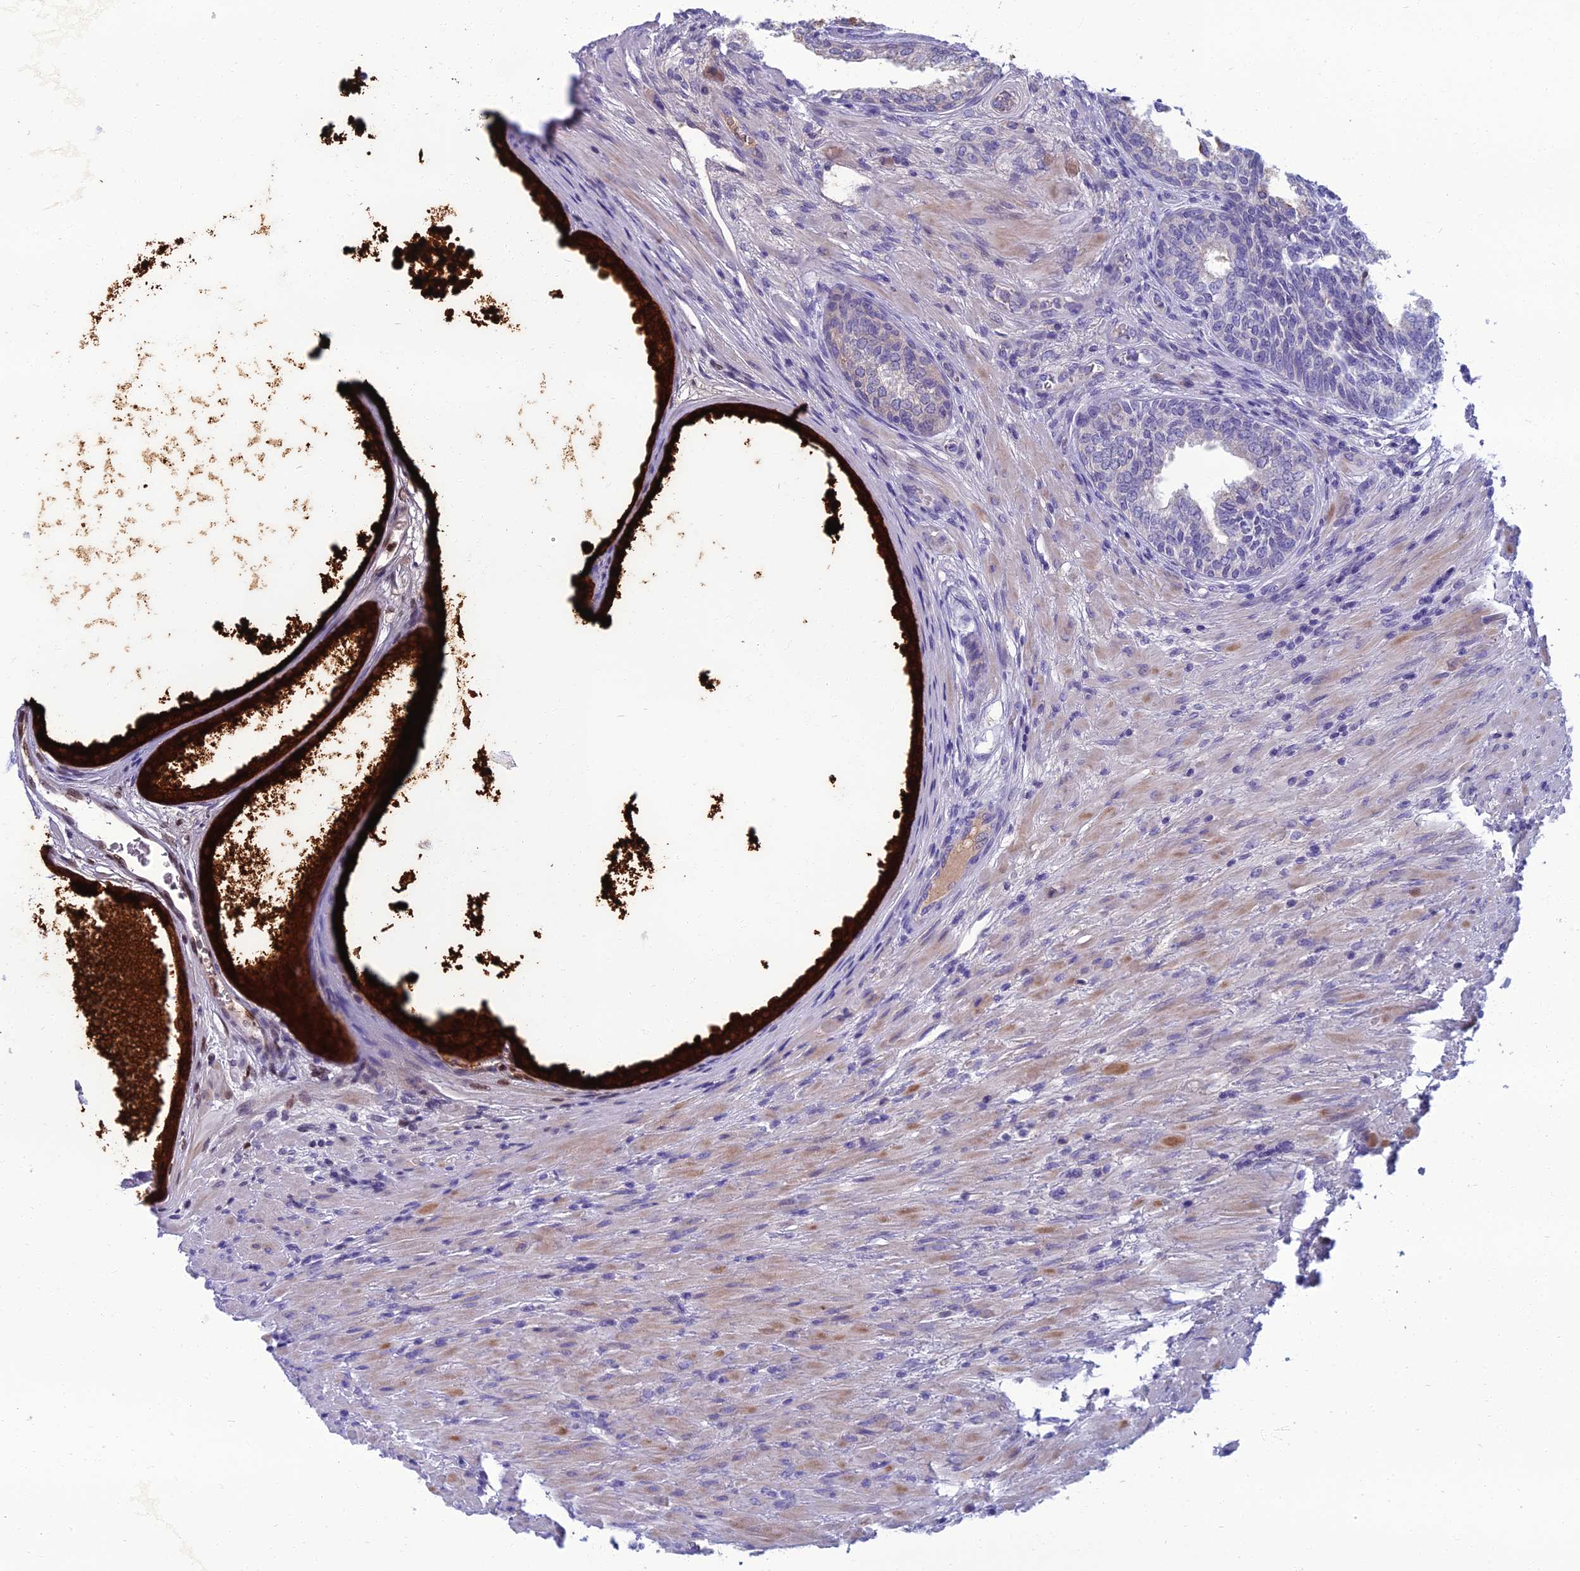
{"staining": {"intensity": "strong", "quantity": "25%-75%", "location": "cytoplasmic/membranous"}, "tissue": "prostate", "cell_type": "Glandular cells", "image_type": "normal", "snomed": [{"axis": "morphology", "description": "Normal tissue, NOS"}, {"axis": "topography", "description": "Prostate"}], "caption": "This is a histology image of IHC staining of unremarkable prostate, which shows strong staining in the cytoplasmic/membranous of glandular cells.", "gene": "SPTLC3", "patient": {"sex": "male", "age": 76}}